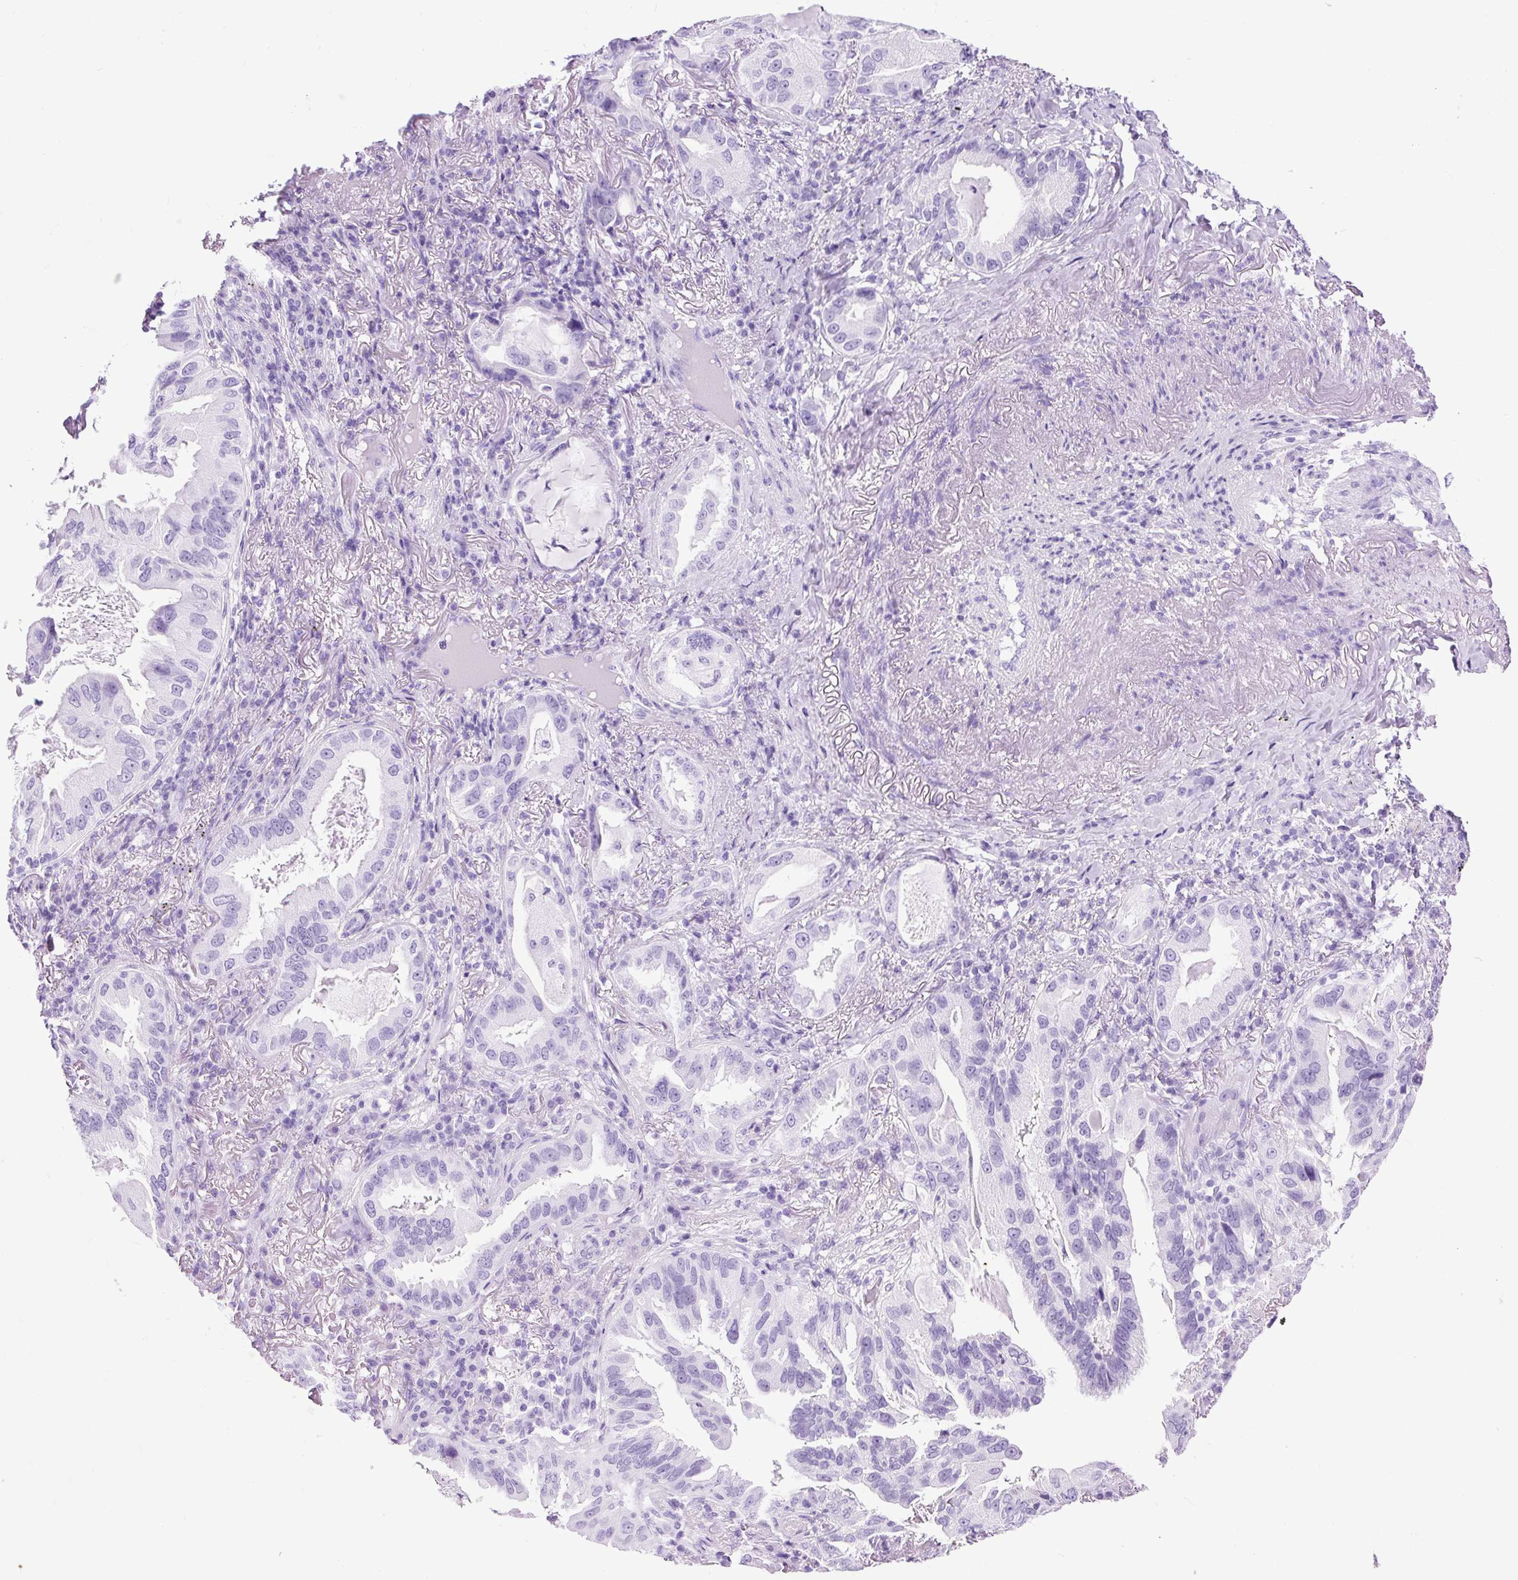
{"staining": {"intensity": "negative", "quantity": "none", "location": "none"}, "tissue": "lung cancer", "cell_type": "Tumor cells", "image_type": "cancer", "snomed": [{"axis": "morphology", "description": "Adenocarcinoma, NOS"}, {"axis": "topography", "description": "Lung"}], "caption": "Immunohistochemistry image of neoplastic tissue: lung cancer (adenocarcinoma) stained with DAB shows no significant protein positivity in tumor cells. Nuclei are stained in blue.", "gene": "PDIA2", "patient": {"sex": "female", "age": 69}}